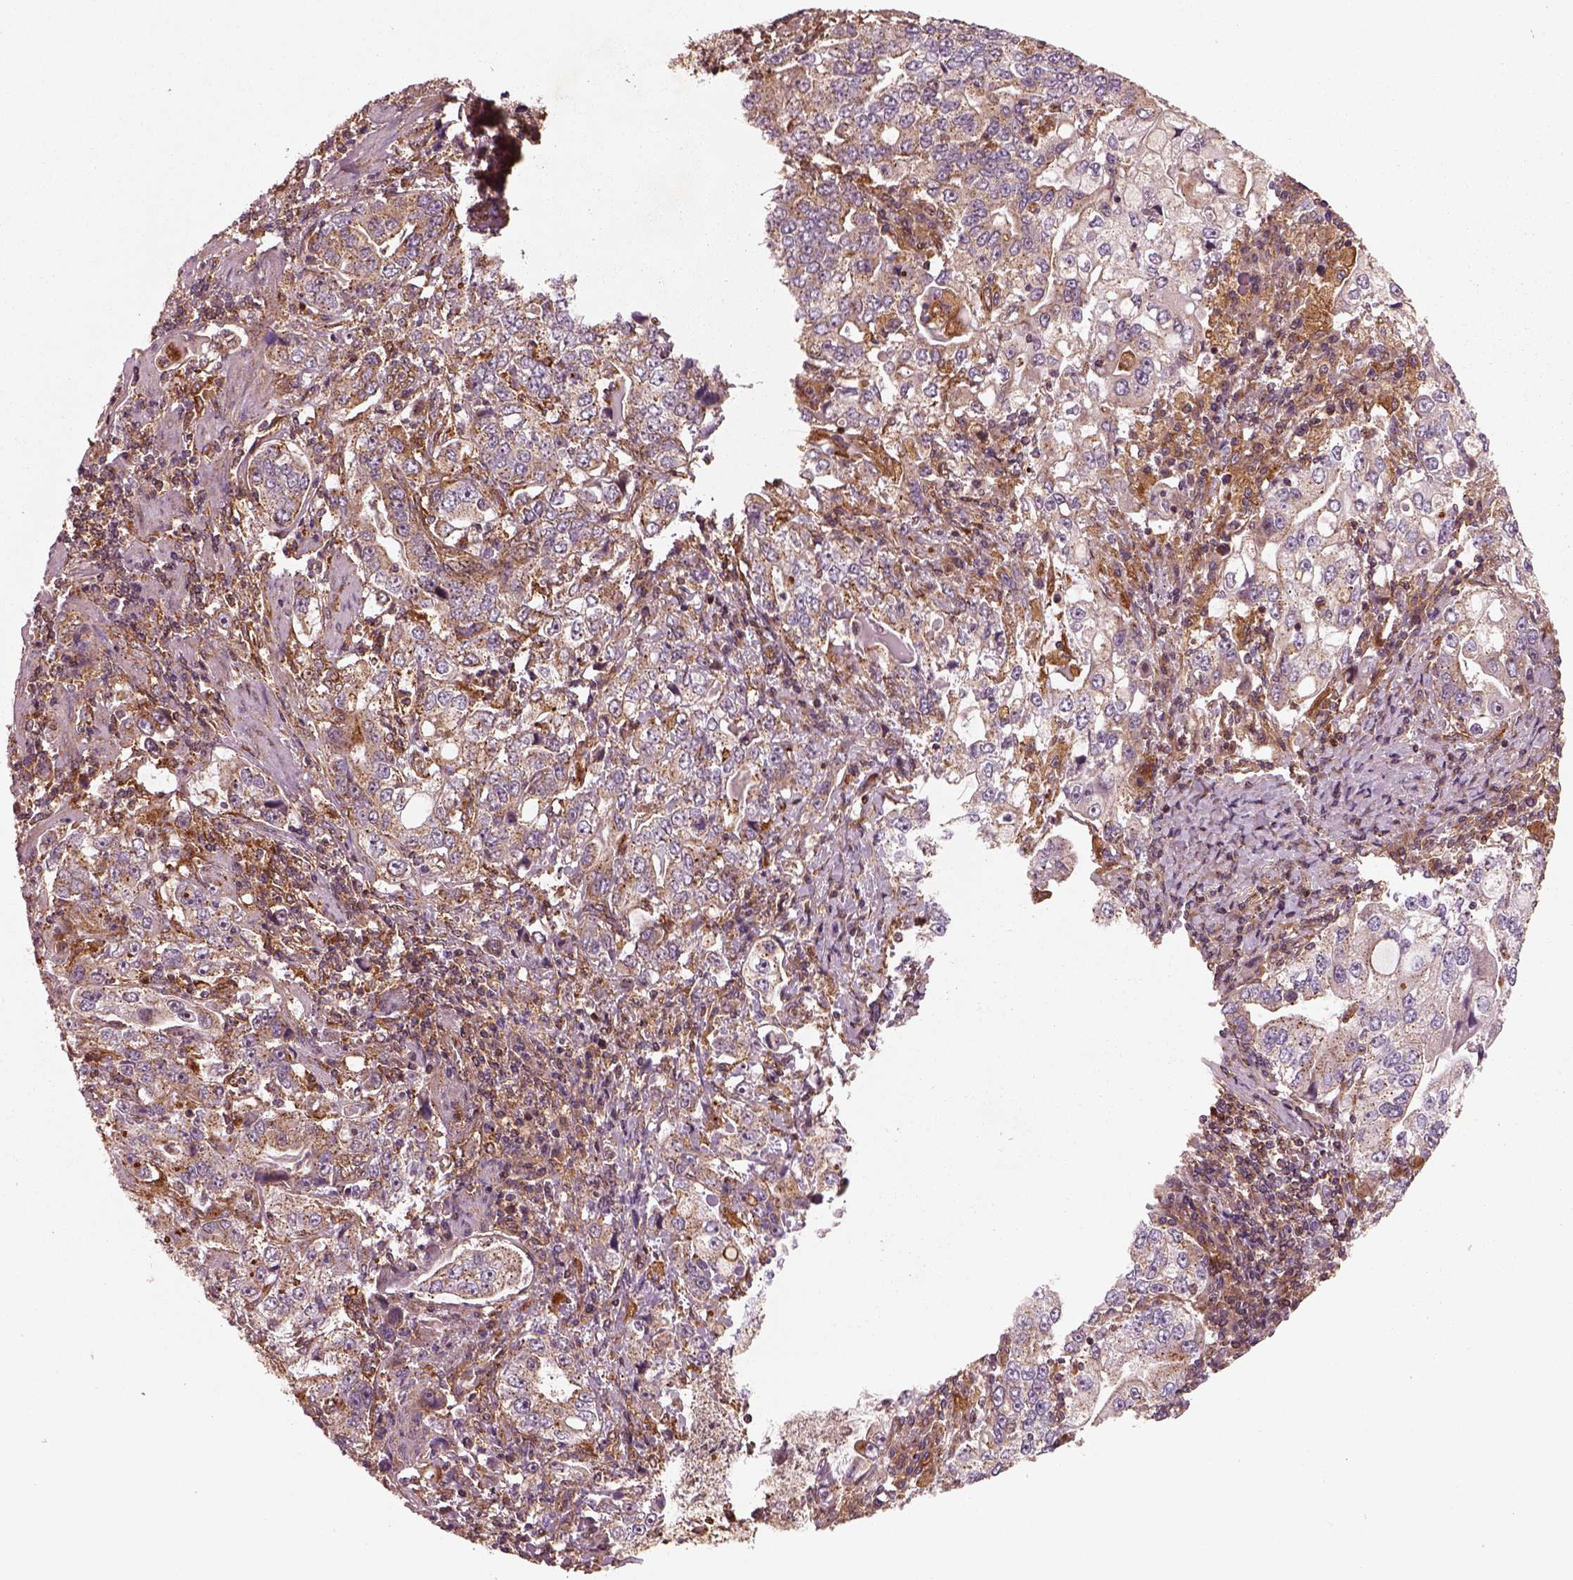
{"staining": {"intensity": "moderate", "quantity": "<25%", "location": "cytoplasmic/membranous"}, "tissue": "stomach cancer", "cell_type": "Tumor cells", "image_type": "cancer", "snomed": [{"axis": "morphology", "description": "Adenocarcinoma, NOS"}, {"axis": "topography", "description": "Stomach, lower"}], "caption": "The immunohistochemical stain shows moderate cytoplasmic/membranous expression in tumor cells of stomach adenocarcinoma tissue. (brown staining indicates protein expression, while blue staining denotes nuclei).", "gene": "WASHC2A", "patient": {"sex": "female", "age": 72}}